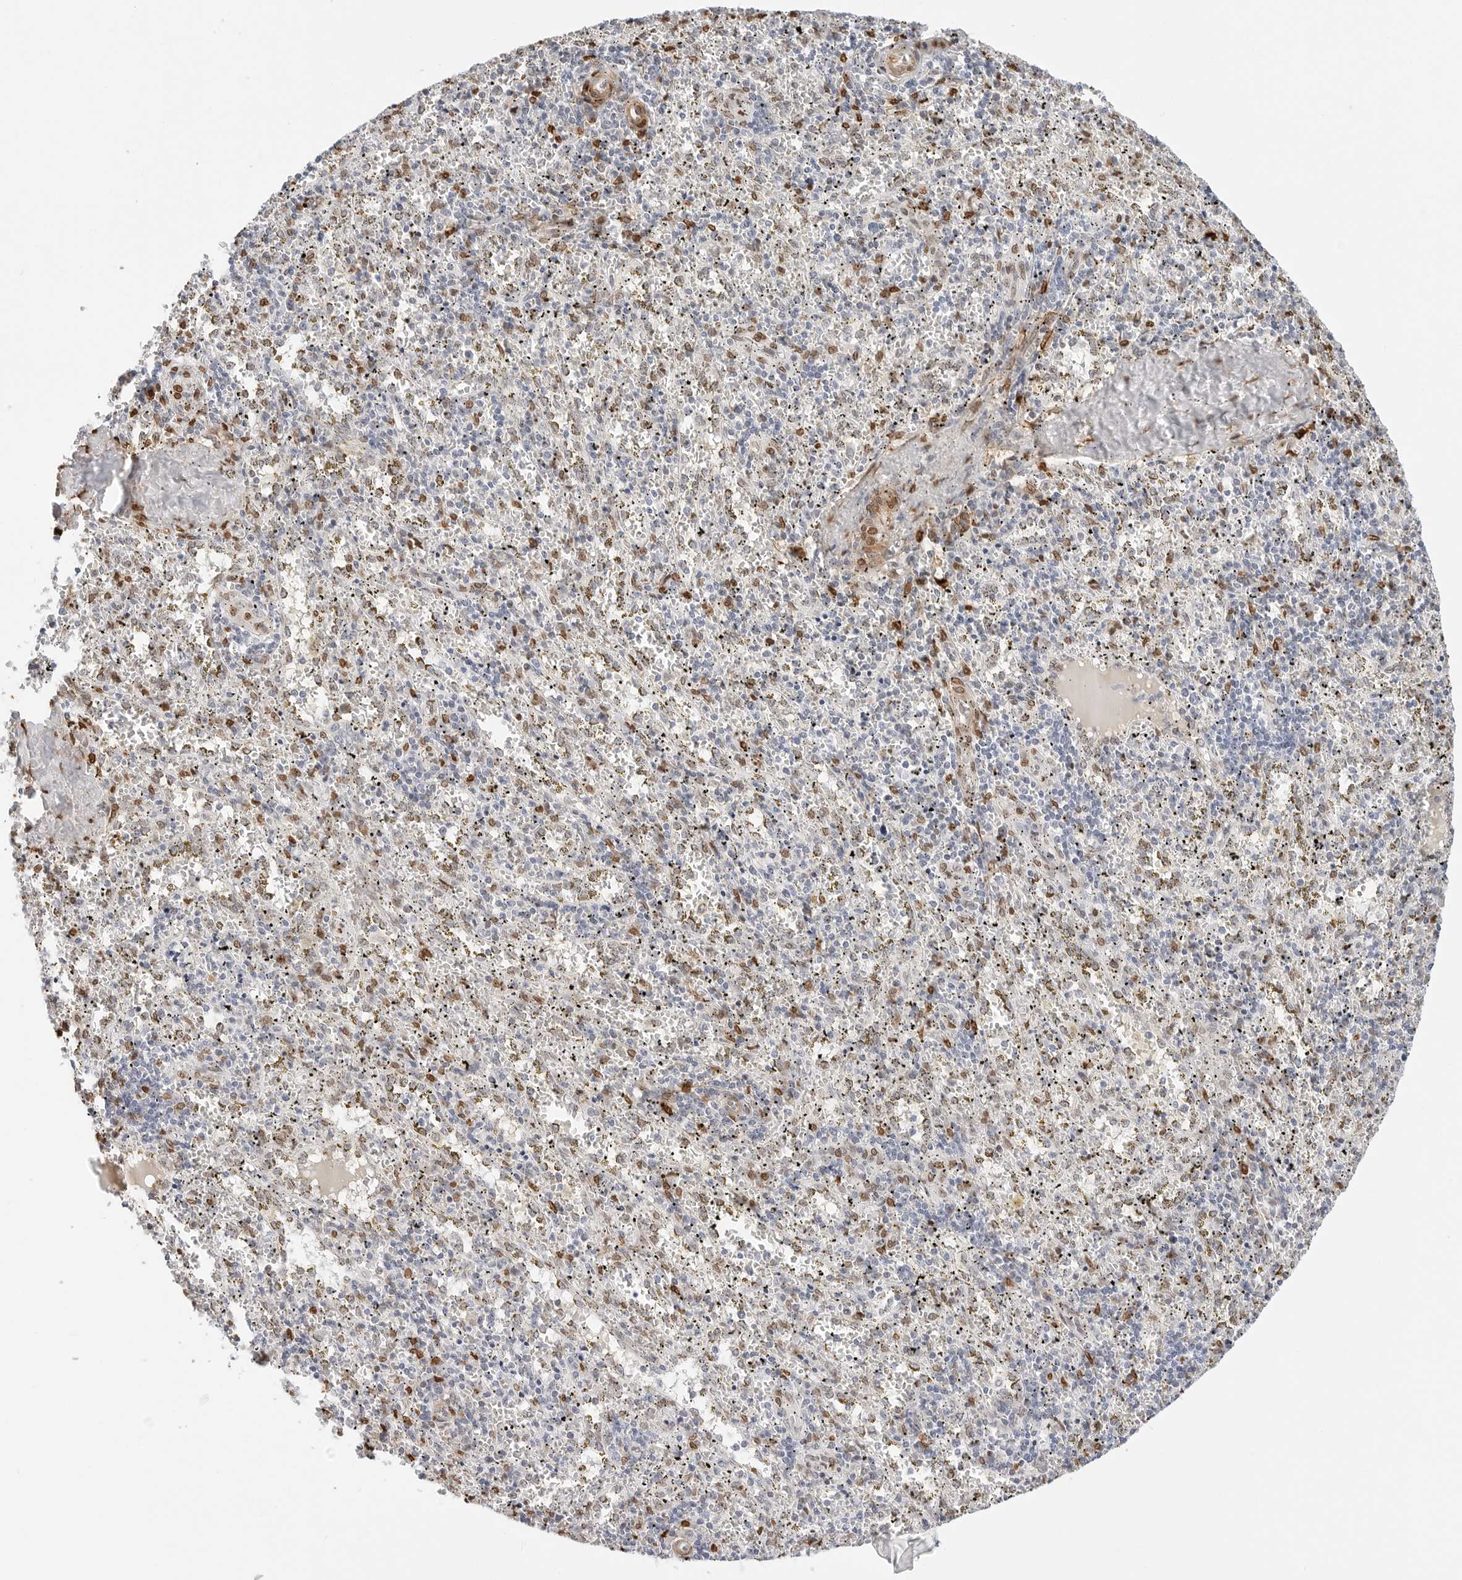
{"staining": {"intensity": "moderate", "quantity": "25%-75%", "location": "nuclear"}, "tissue": "spleen", "cell_type": "Cells in red pulp", "image_type": "normal", "snomed": [{"axis": "morphology", "description": "Normal tissue, NOS"}, {"axis": "topography", "description": "Spleen"}], "caption": "Cells in red pulp reveal medium levels of moderate nuclear expression in about 25%-75% of cells in normal spleen. Immunohistochemistry (ihc) stains the protein of interest in brown and the nuclei are stained blue.", "gene": "SPIDR", "patient": {"sex": "male", "age": 11}}